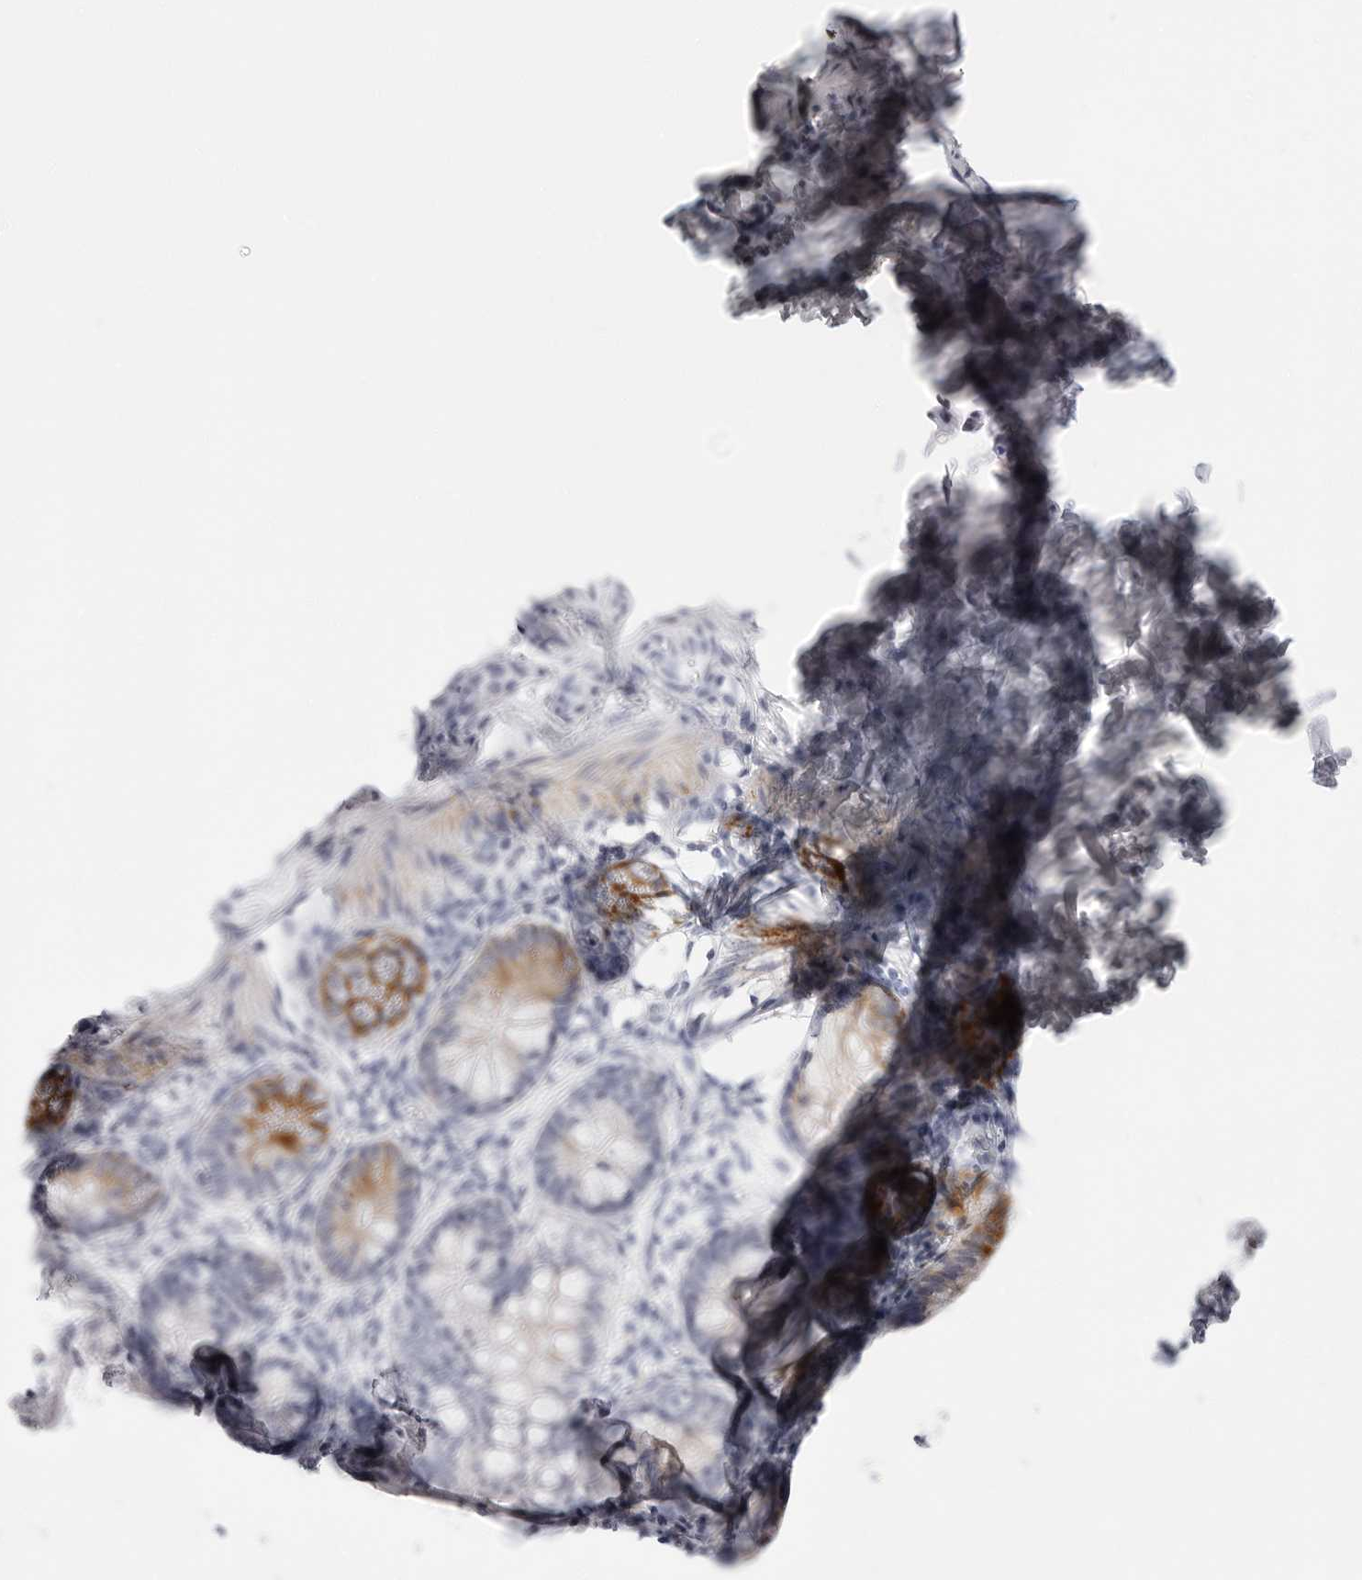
{"staining": {"intensity": "moderate", "quantity": "<25%", "location": "cytoplasmic/membranous"}, "tissue": "small intestine", "cell_type": "Glandular cells", "image_type": "normal", "snomed": [{"axis": "morphology", "description": "Normal tissue, NOS"}, {"axis": "topography", "description": "Small intestine"}], "caption": "Protein staining shows moderate cytoplasmic/membranous staining in approximately <25% of glandular cells in benign small intestine.", "gene": "ERICH3", "patient": {"sex": "male", "age": 7}}